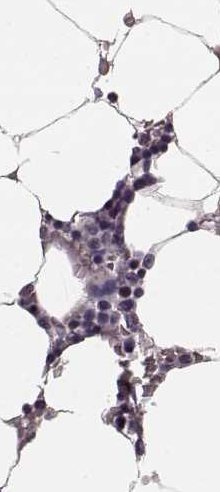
{"staining": {"intensity": "negative", "quantity": "none", "location": "none"}, "tissue": "bone marrow", "cell_type": "Hematopoietic cells", "image_type": "normal", "snomed": [{"axis": "morphology", "description": "Normal tissue, NOS"}, {"axis": "topography", "description": "Bone marrow"}], "caption": "This is an immunohistochemistry (IHC) image of normal bone marrow. There is no staining in hematopoietic cells.", "gene": "PRKCE", "patient": {"sex": "female", "age": 52}}